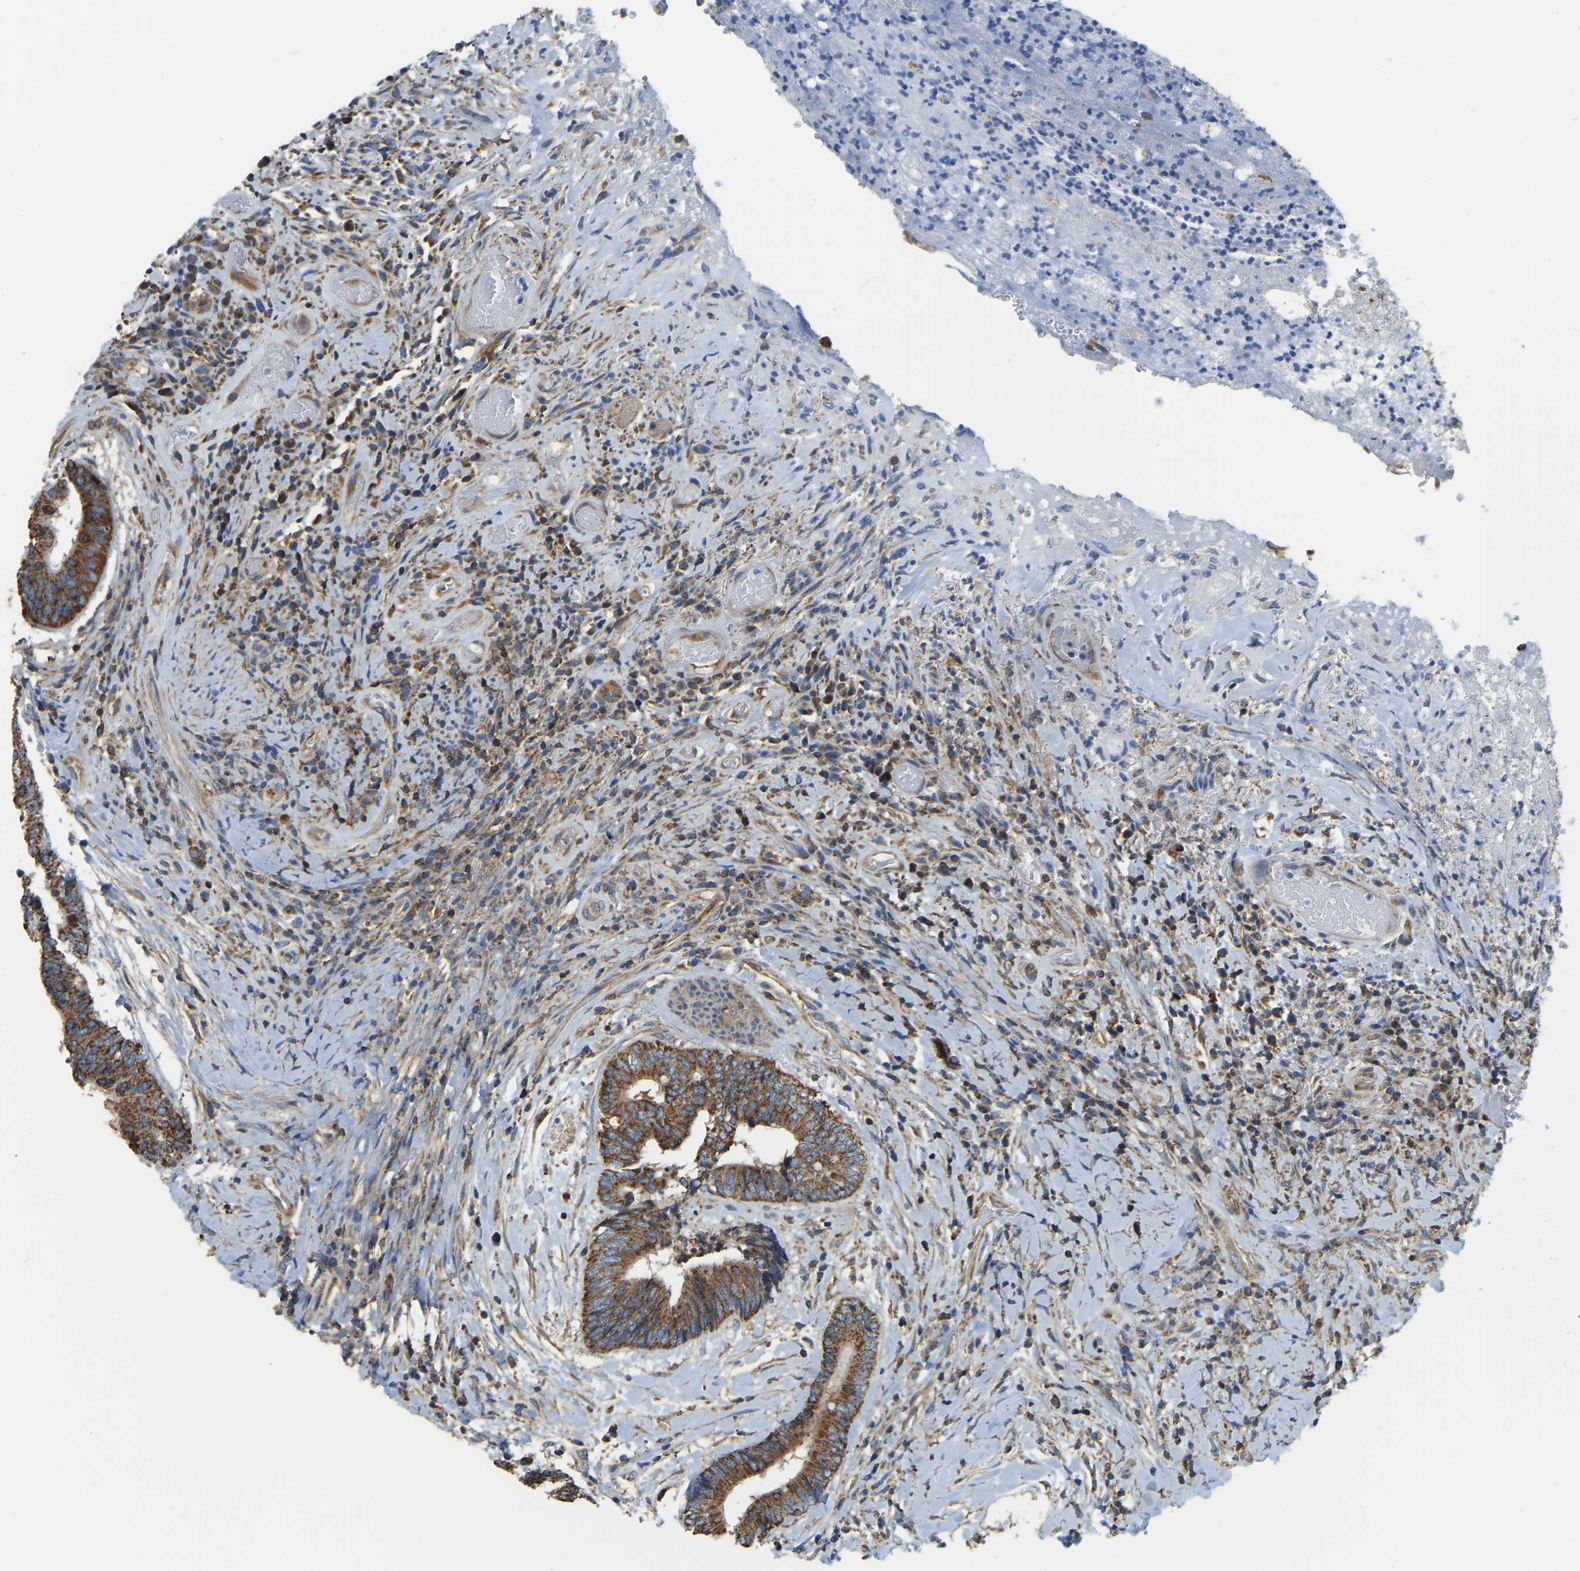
{"staining": {"intensity": "strong", "quantity": ">75%", "location": "cytoplasmic/membranous"}, "tissue": "colorectal cancer", "cell_type": "Tumor cells", "image_type": "cancer", "snomed": [{"axis": "morphology", "description": "Adenocarcinoma, NOS"}, {"axis": "topography", "description": "Rectum"}], "caption": "This histopathology image exhibits IHC staining of colorectal cancer (adenocarcinoma), with high strong cytoplasmic/membranous positivity in approximately >75% of tumor cells.", "gene": "AHNAK", "patient": {"sex": "male", "age": 63}}